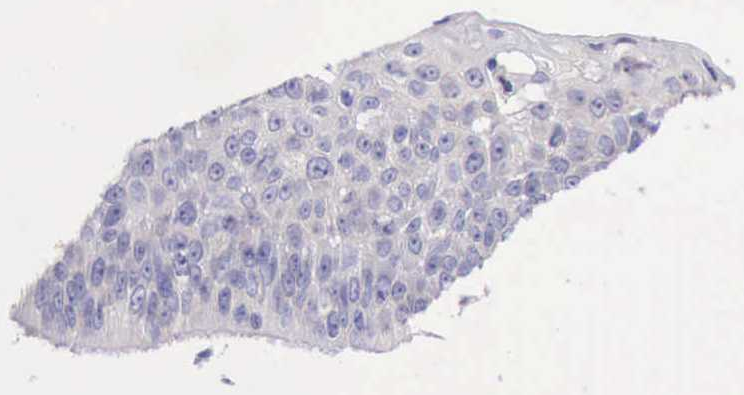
{"staining": {"intensity": "negative", "quantity": "none", "location": "none"}, "tissue": "lung cancer", "cell_type": "Tumor cells", "image_type": "cancer", "snomed": [{"axis": "morphology", "description": "Adenocarcinoma, NOS"}, {"axis": "topography", "description": "Lung"}], "caption": "Immunohistochemistry (IHC) of human adenocarcinoma (lung) exhibits no positivity in tumor cells.", "gene": "KRT8", "patient": {"sex": "male", "age": 60}}